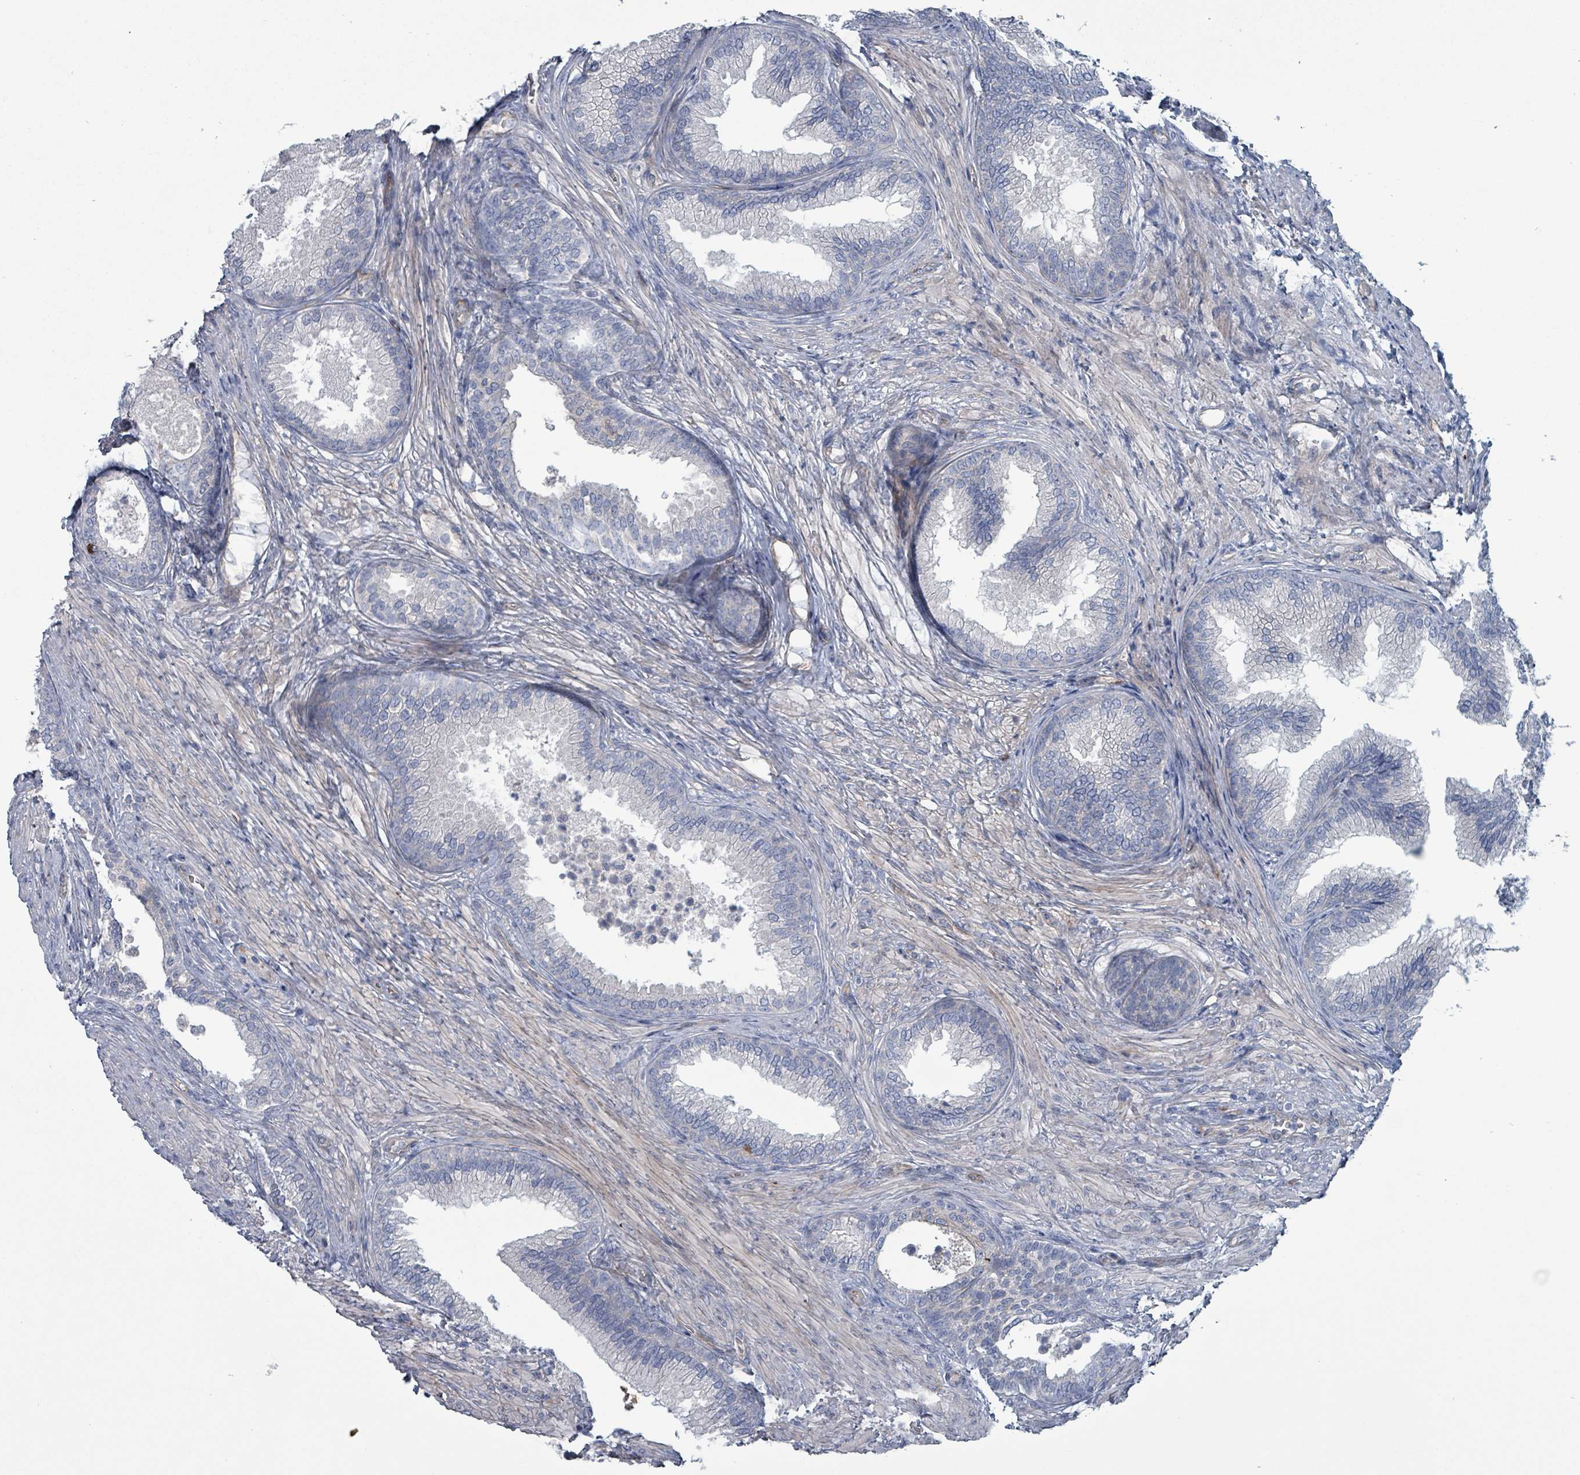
{"staining": {"intensity": "negative", "quantity": "none", "location": "none"}, "tissue": "prostate", "cell_type": "Glandular cells", "image_type": "normal", "snomed": [{"axis": "morphology", "description": "Normal tissue, NOS"}, {"axis": "topography", "description": "Prostate"}], "caption": "Benign prostate was stained to show a protein in brown. There is no significant positivity in glandular cells. (Stains: DAB (3,3'-diaminobenzidine) immunohistochemistry with hematoxylin counter stain, Microscopy: brightfield microscopy at high magnification).", "gene": "TAAR5", "patient": {"sex": "male", "age": 76}}